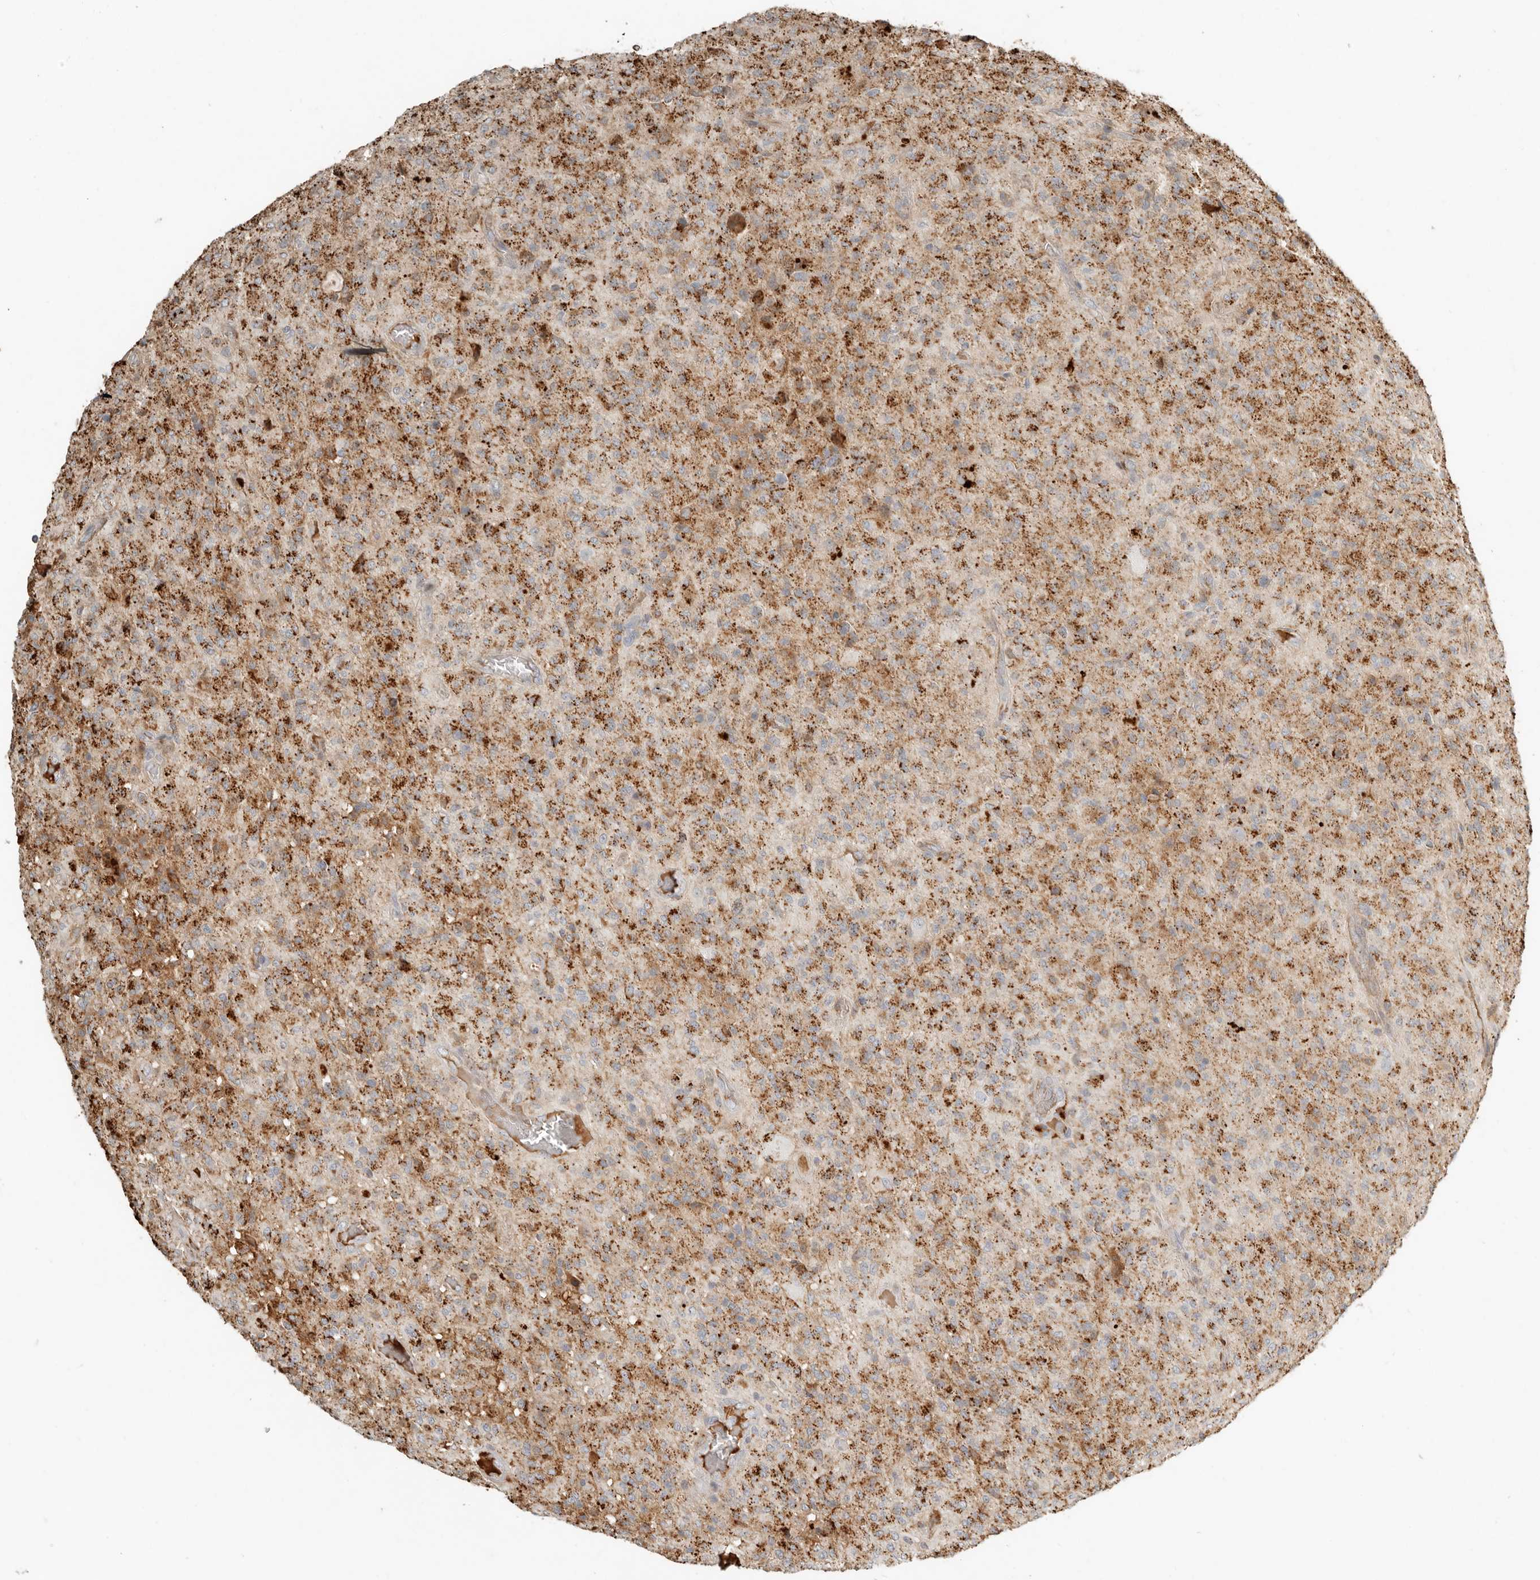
{"staining": {"intensity": "moderate", "quantity": ">75%", "location": "cytoplasmic/membranous"}, "tissue": "glioma", "cell_type": "Tumor cells", "image_type": "cancer", "snomed": [{"axis": "morphology", "description": "Glioma, malignant, High grade"}, {"axis": "topography", "description": "Brain"}], "caption": "The micrograph reveals a brown stain indicating the presence of a protein in the cytoplasmic/membranous of tumor cells in high-grade glioma (malignant).", "gene": "KLHL38", "patient": {"sex": "female", "age": 57}}